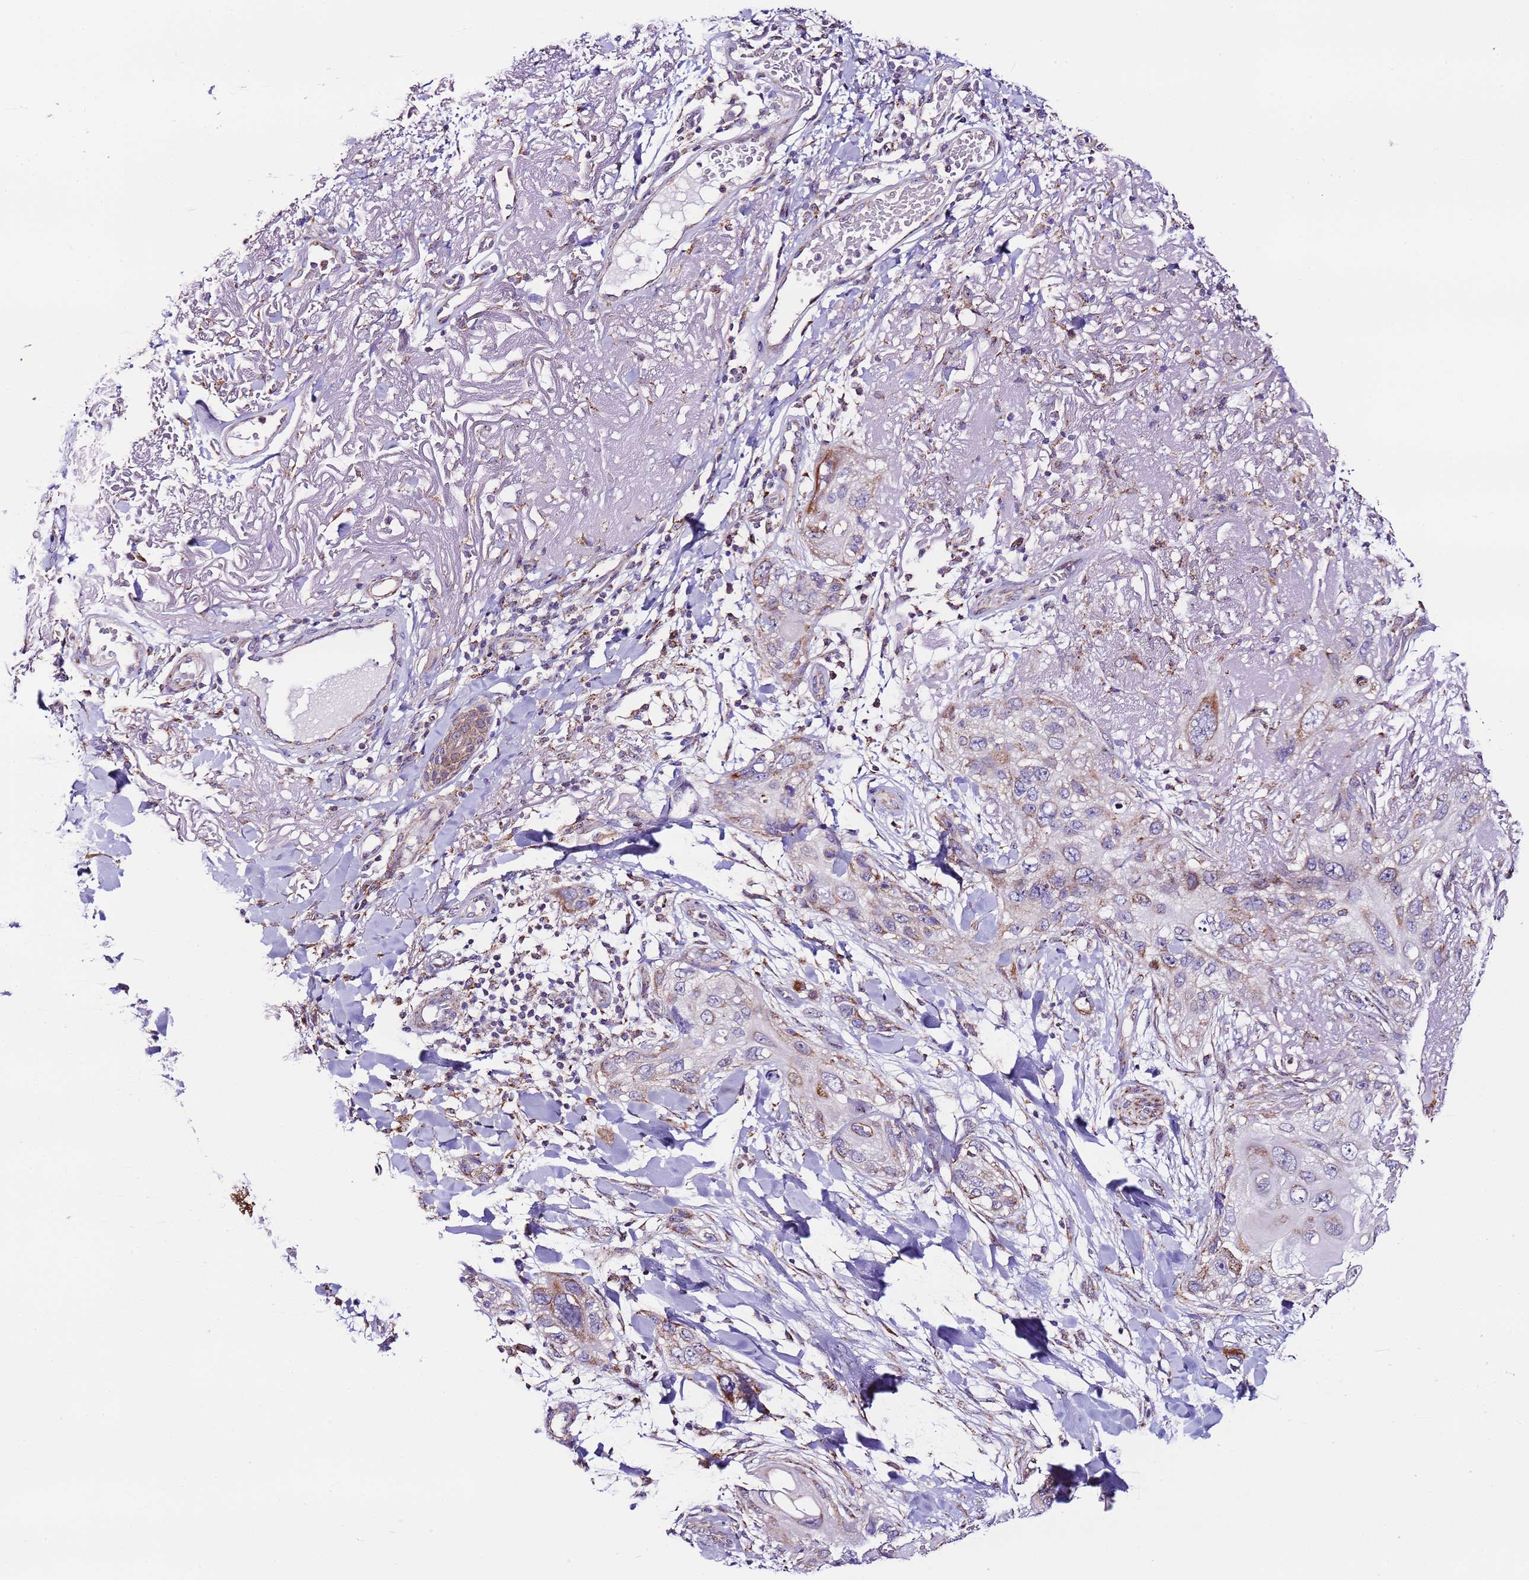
{"staining": {"intensity": "weak", "quantity": "<25%", "location": "cytoplasmic/membranous"}, "tissue": "skin cancer", "cell_type": "Tumor cells", "image_type": "cancer", "snomed": [{"axis": "morphology", "description": "Normal tissue, NOS"}, {"axis": "morphology", "description": "Squamous cell carcinoma, NOS"}, {"axis": "topography", "description": "Skin"}], "caption": "Squamous cell carcinoma (skin) was stained to show a protein in brown. There is no significant staining in tumor cells.", "gene": "UEVLD", "patient": {"sex": "male", "age": 72}}